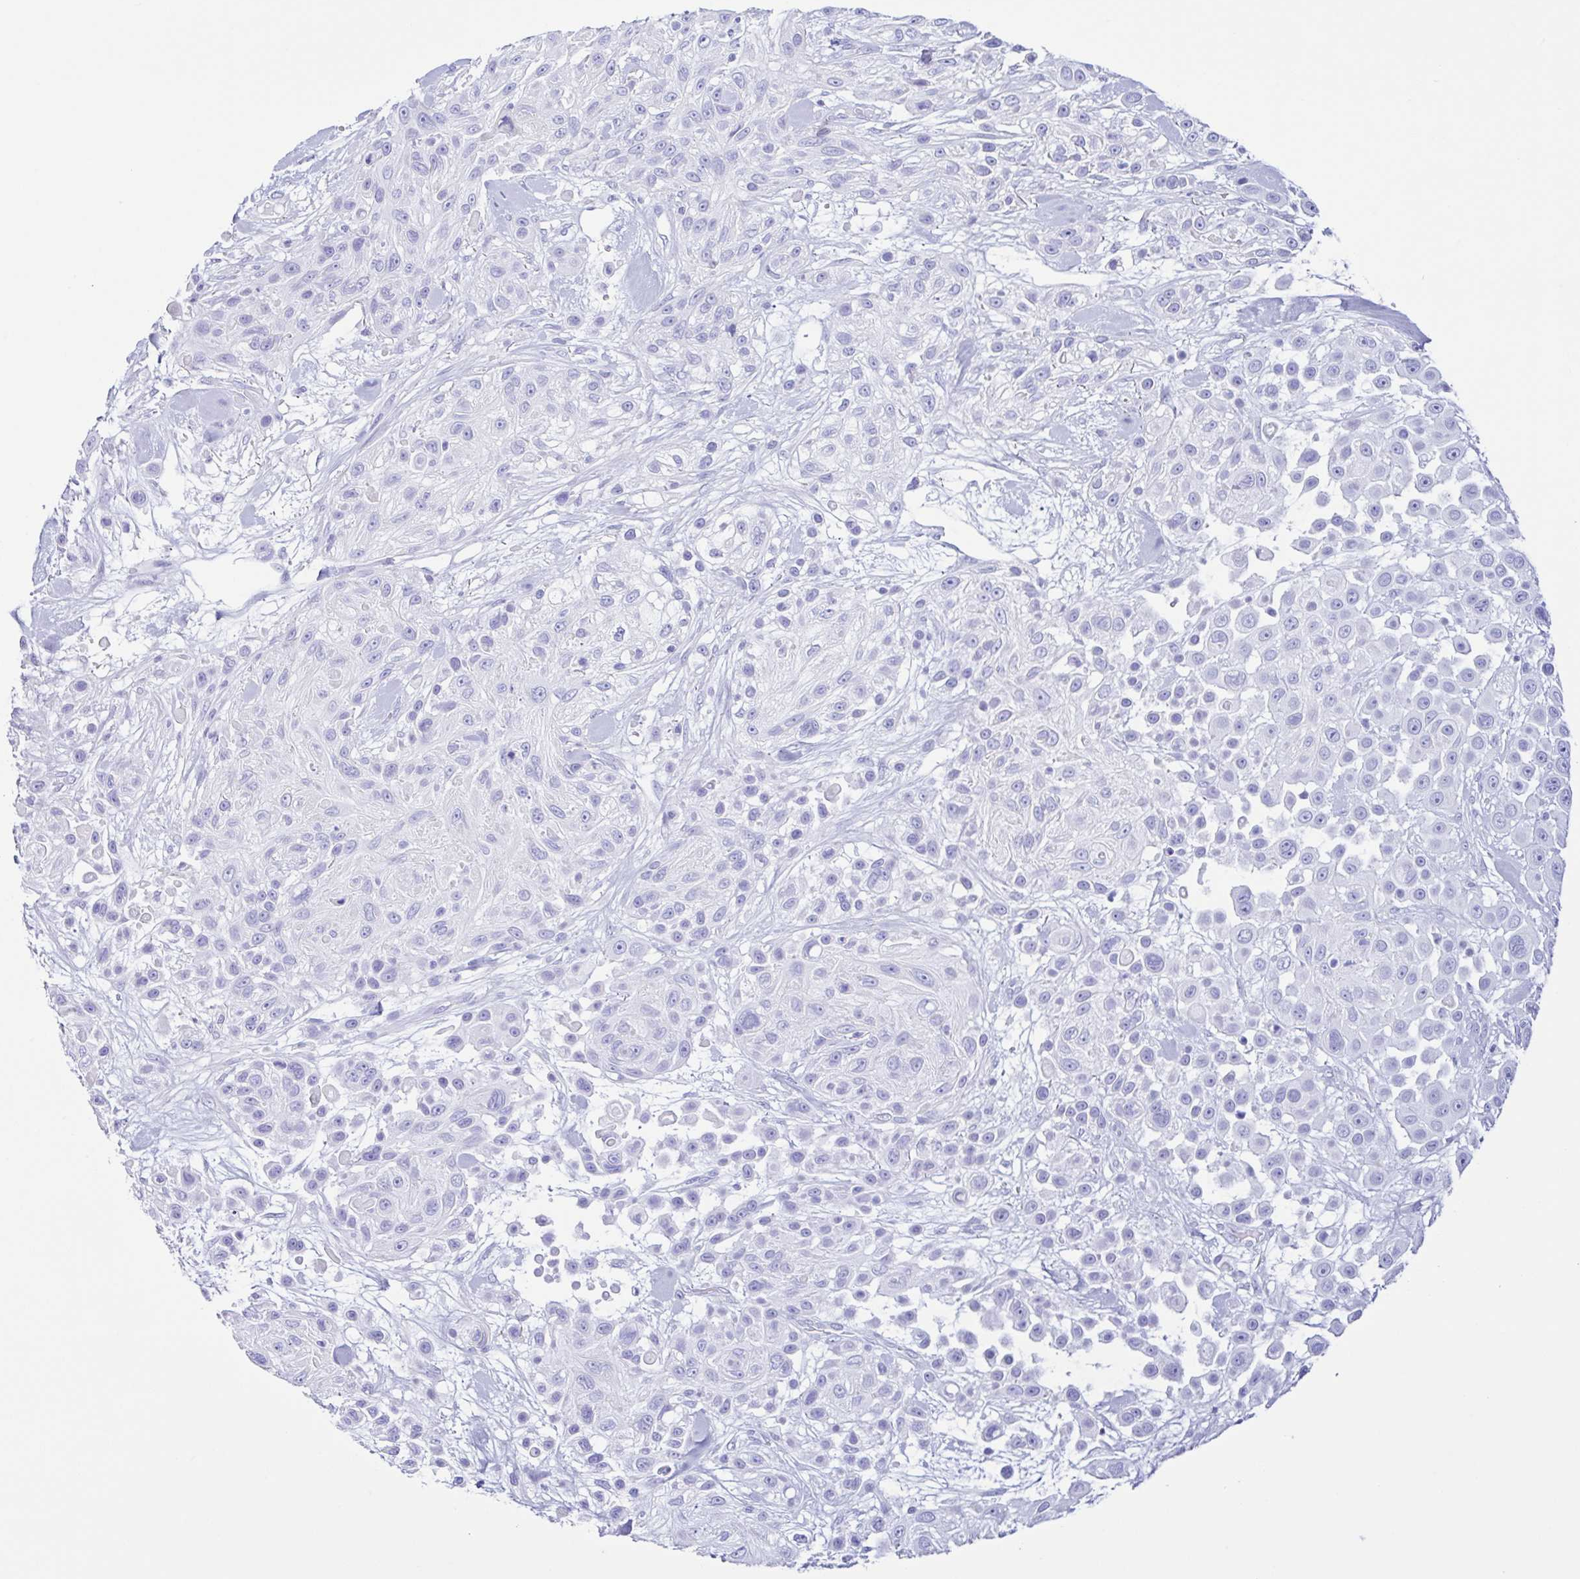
{"staining": {"intensity": "negative", "quantity": "none", "location": "none"}, "tissue": "skin cancer", "cell_type": "Tumor cells", "image_type": "cancer", "snomed": [{"axis": "morphology", "description": "Squamous cell carcinoma, NOS"}, {"axis": "topography", "description": "Skin"}], "caption": "A micrograph of squamous cell carcinoma (skin) stained for a protein displays no brown staining in tumor cells.", "gene": "PIGF", "patient": {"sex": "male", "age": 67}}